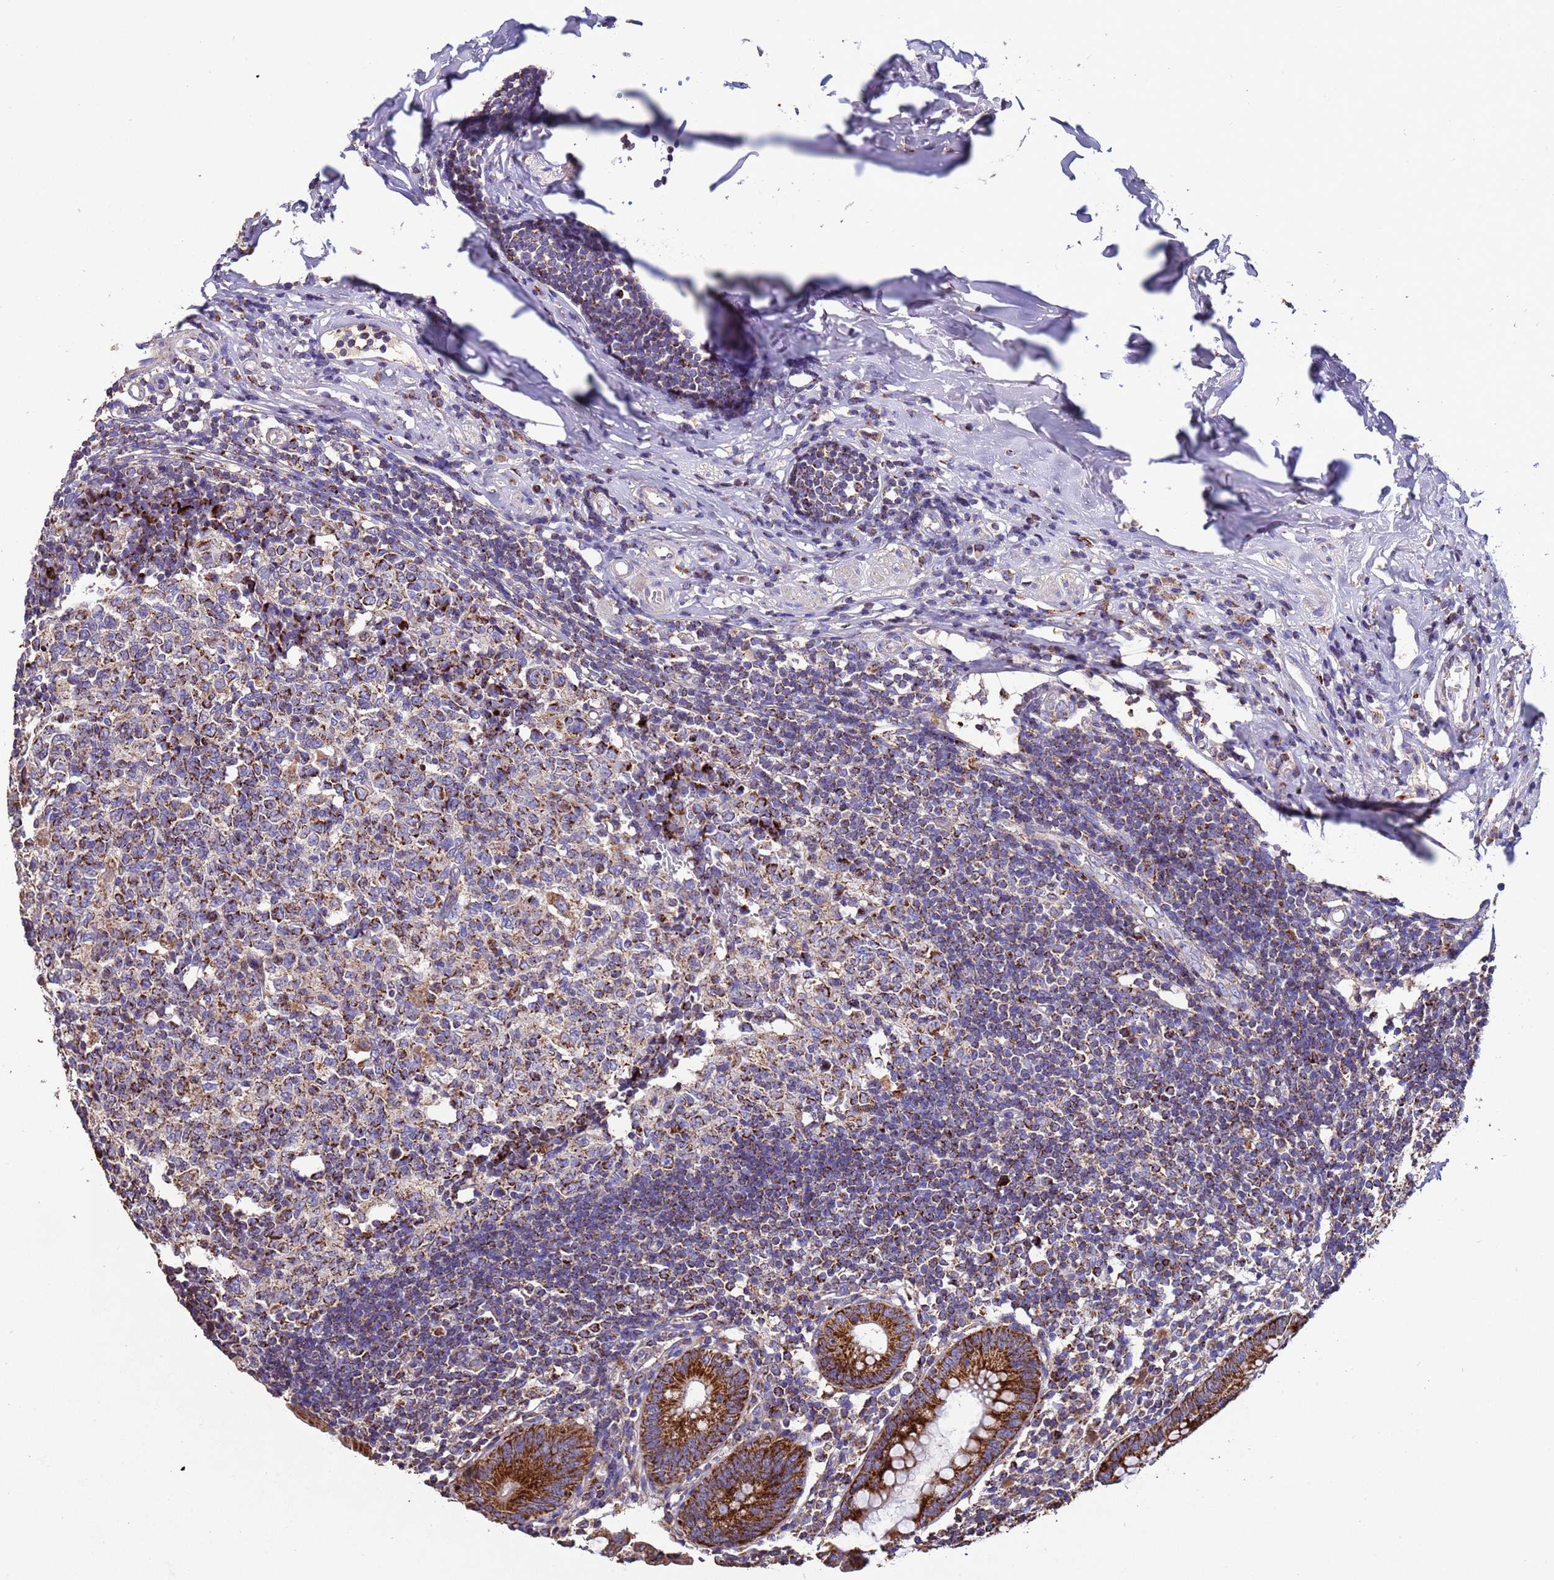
{"staining": {"intensity": "strong", "quantity": ">75%", "location": "cytoplasmic/membranous"}, "tissue": "appendix", "cell_type": "Glandular cells", "image_type": "normal", "snomed": [{"axis": "morphology", "description": "Normal tissue, NOS"}, {"axis": "topography", "description": "Appendix"}], "caption": "Immunohistochemistry (IHC) micrograph of normal appendix: human appendix stained using IHC shows high levels of strong protein expression localized specifically in the cytoplasmic/membranous of glandular cells, appearing as a cytoplasmic/membranous brown color.", "gene": "ZNFX1", "patient": {"sex": "female", "age": 54}}